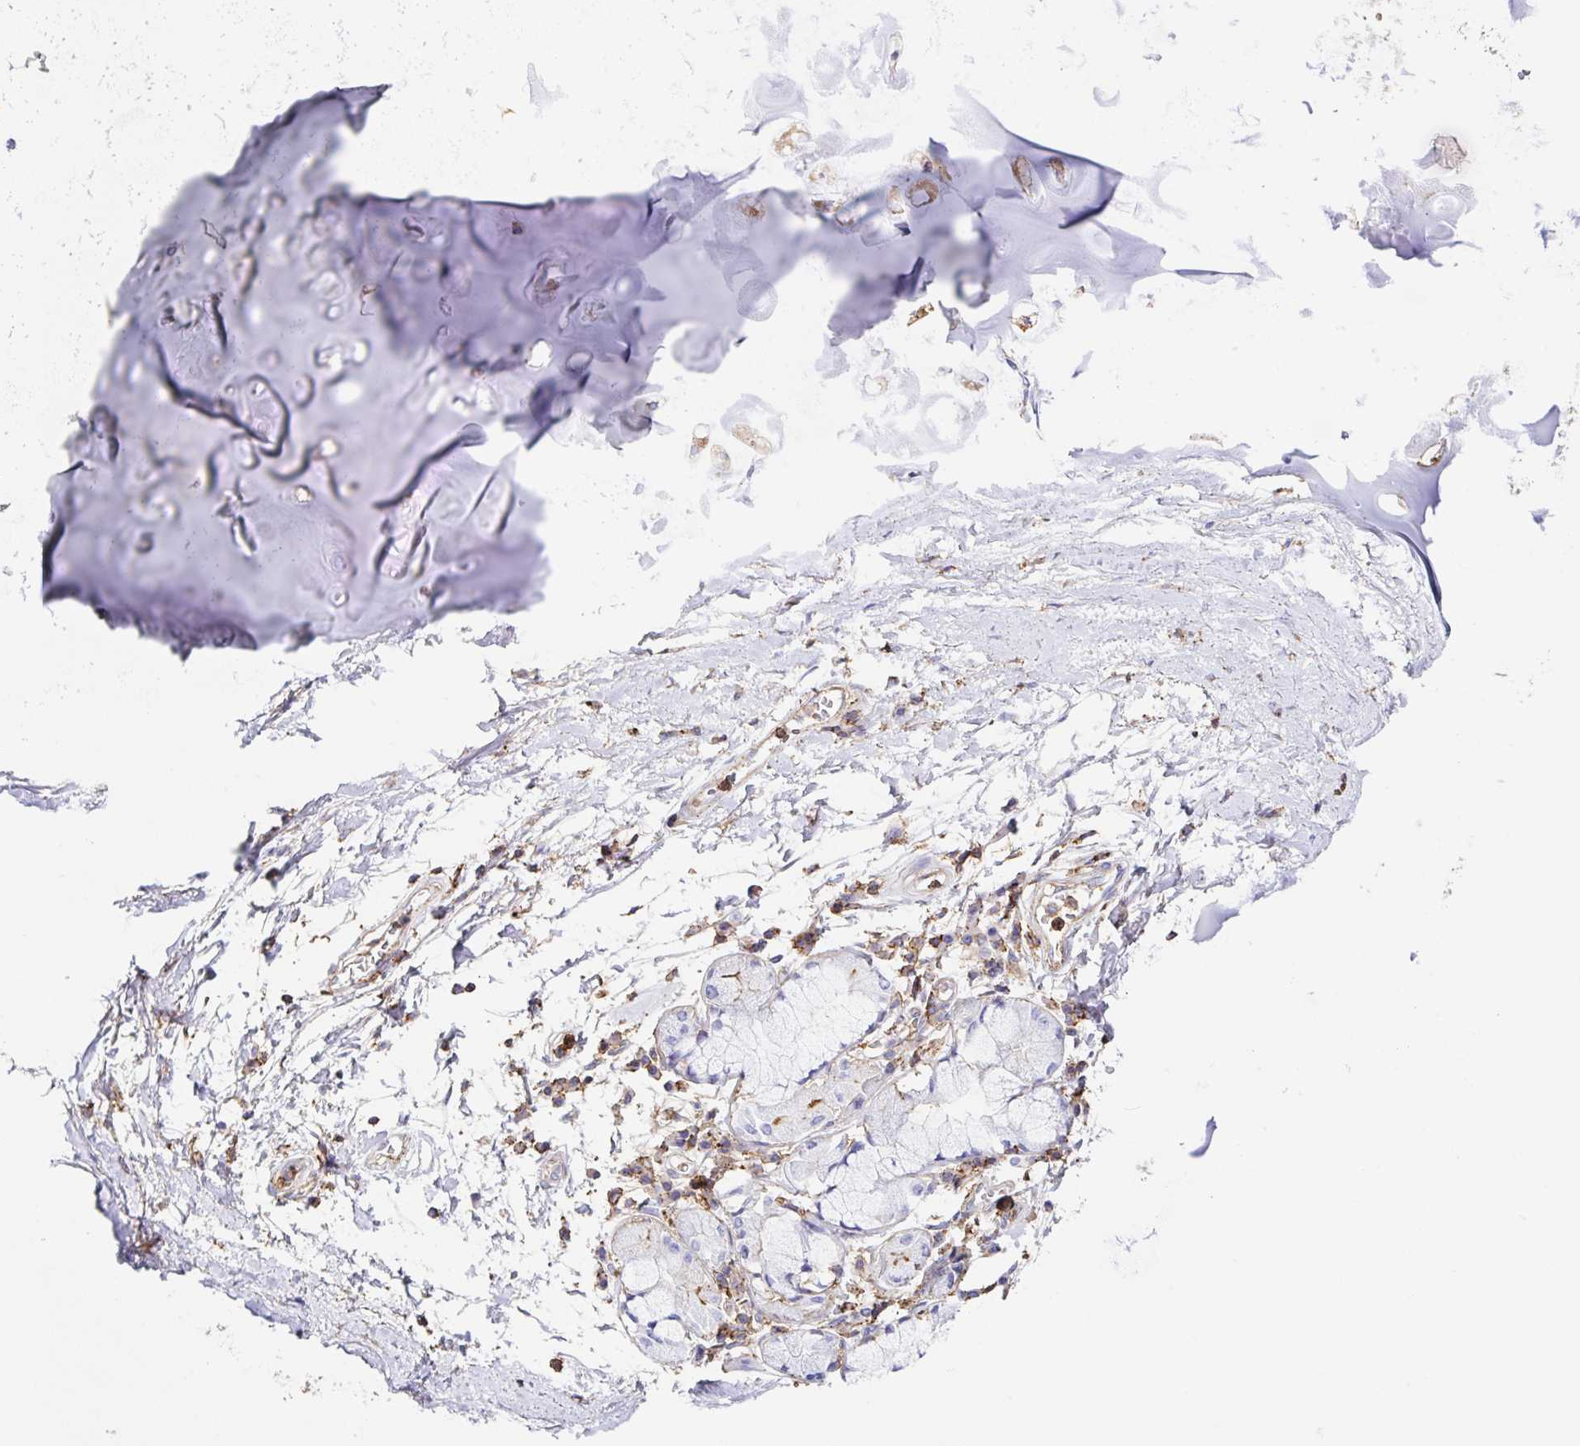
{"staining": {"intensity": "moderate", "quantity": "<25%", "location": "cytoplasmic/membranous"}, "tissue": "soft tissue", "cell_type": "Chondrocytes", "image_type": "normal", "snomed": [{"axis": "morphology", "description": "Normal tissue, NOS"}, {"axis": "morphology", "description": "Degeneration, NOS"}, {"axis": "topography", "description": "Cartilage tissue"}, {"axis": "topography", "description": "Lung"}], "caption": "Approximately <25% of chondrocytes in benign soft tissue reveal moderate cytoplasmic/membranous protein expression as visualized by brown immunohistochemical staining.", "gene": "MTTP", "patient": {"sex": "female", "age": 61}}